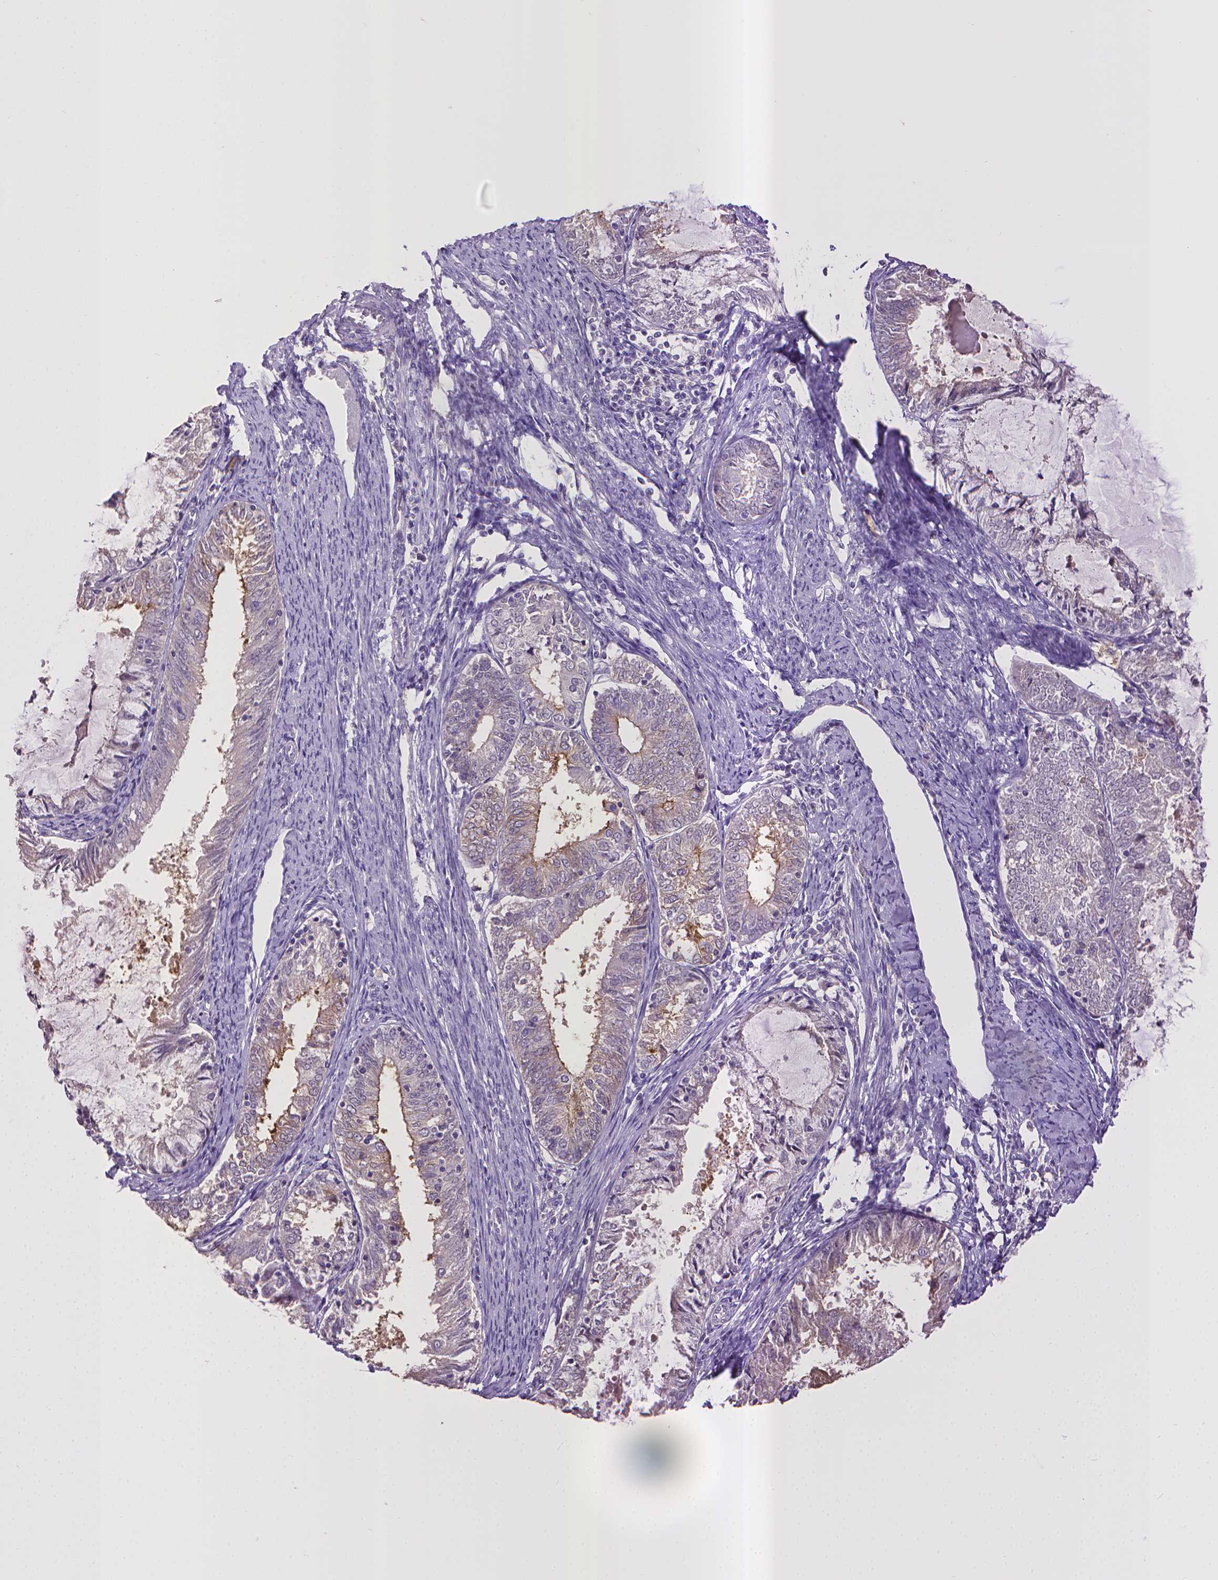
{"staining": {"intensity": "moderate", "quantity": "<25%", "location": "cytoplasmic/membranous"}, "tissue": "endometrial cancer", "cell_type": "Tumor cells", "image_type": "cancer", "snomed": [{"axis": "morphology", "description": "Adenocarcinoma, NOS"}, {"axis": "topography", "description": "Endometrium"}], "caption": "Immunohistochemistry (IHC) (DAB (3,3'-diaminobenzidine)) staining of human endometrial cancer displays moderate cytoplasmic/membranous protein expression in about <25% of tumor cells.", "gene": "CPM", "patient": {"sex": "female", "age": 57}}